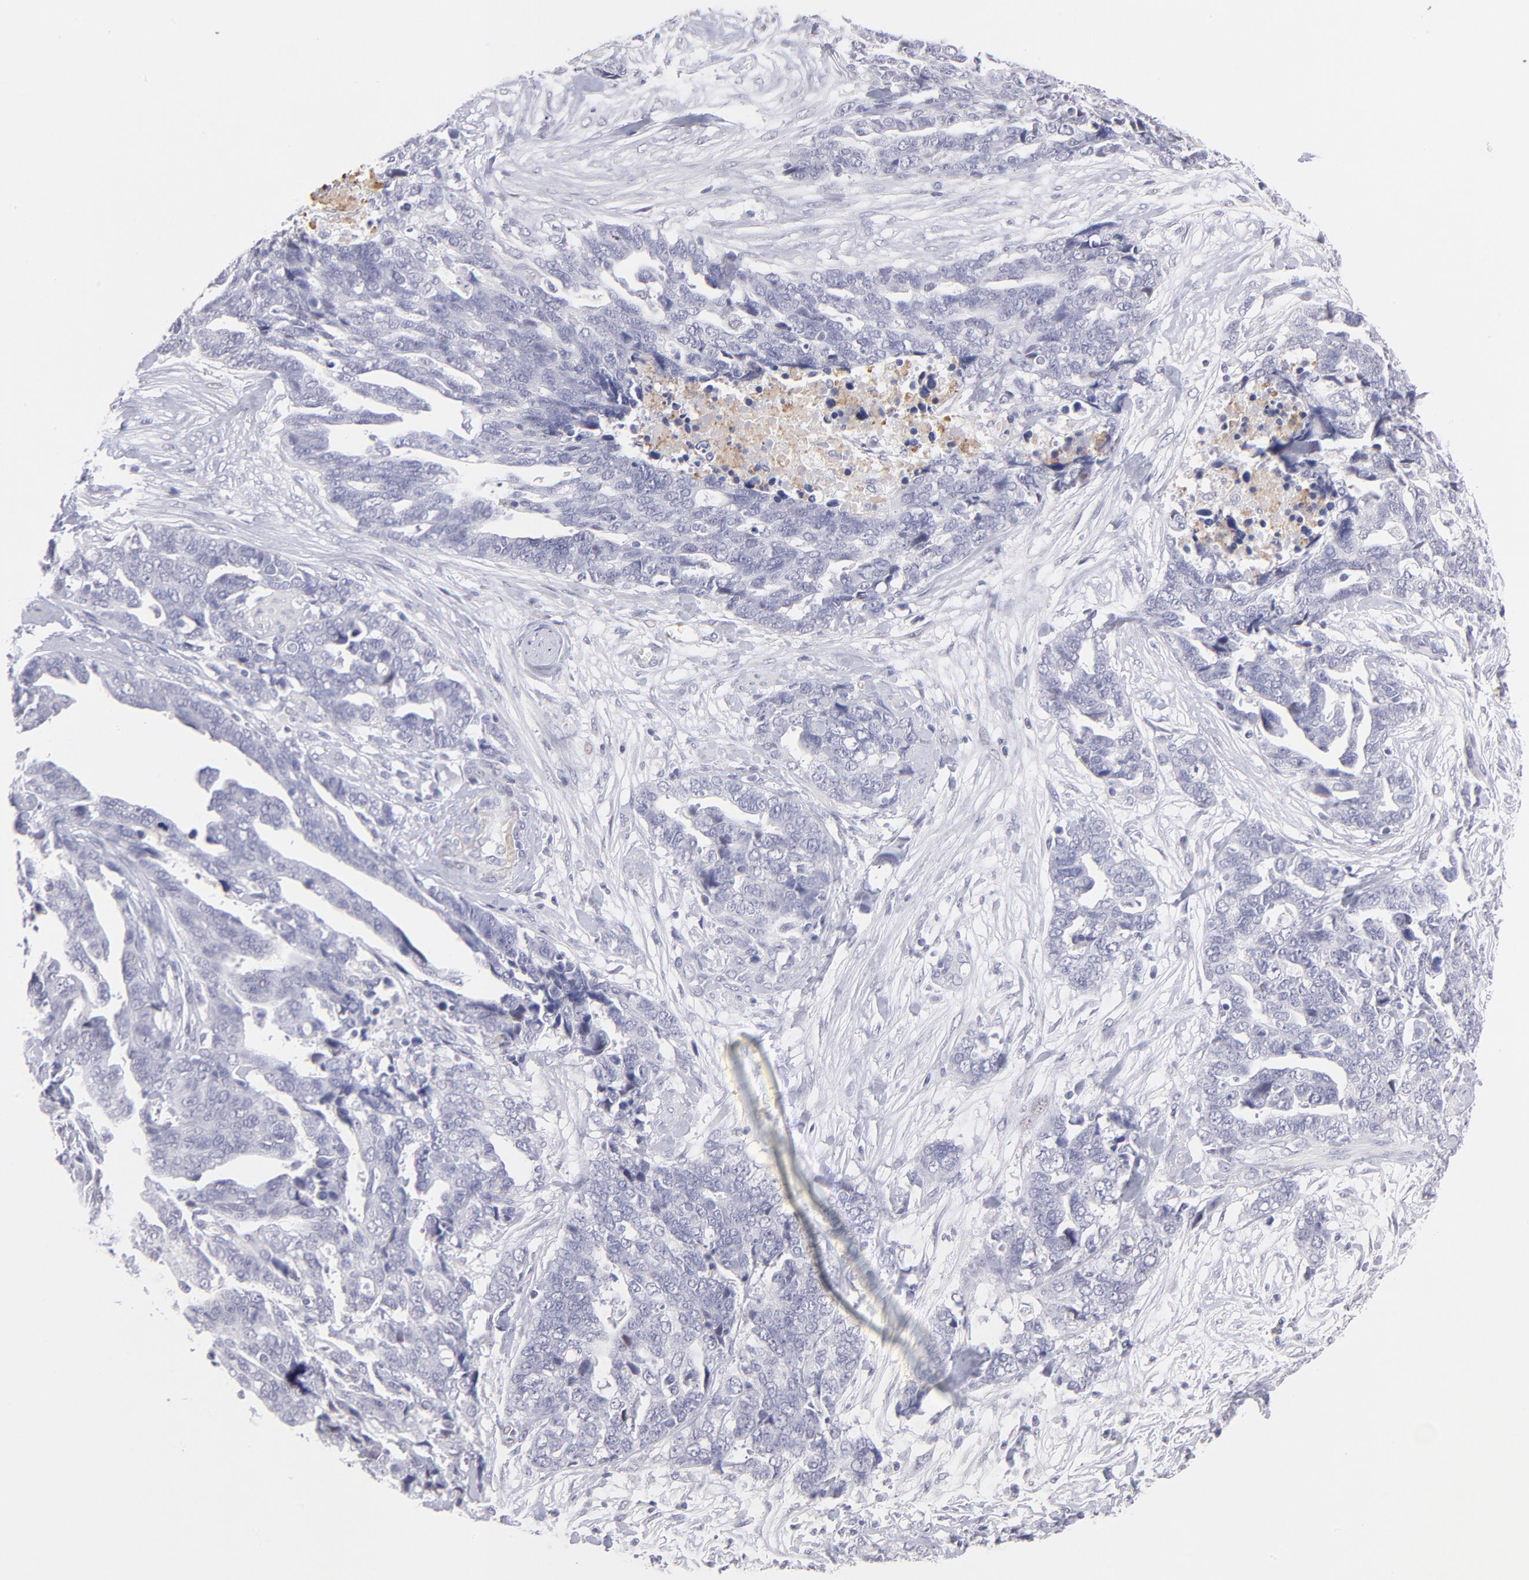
{"staining": {"intensity": "negative", "quantity": "none", "location": "none"}, "tissue": "ovarian cancer", "cell_type": "Tumor cells", "image_type": "cancer", "snomed": [{"axis": "morphology", "description": "Normal tissue, NOS"}, {"axis": "morphology", "description": "Cystadenocarcinoma, serous, NOS"}, {"axis": "topography", "description": "Fallopian tube"}, {"axis": "topography", "description": "Ovary"}], "caption": "Immunohistochemistry (IHC) photomicrograph of neoplastic tissue: human ovarian cancer (serous cystadenocarcinoma) stained with DAB demonstrates no significant protein positivity in tumor cells.", "gene": "LTB4R", "patient": {"sex": "female", "age": 56}}